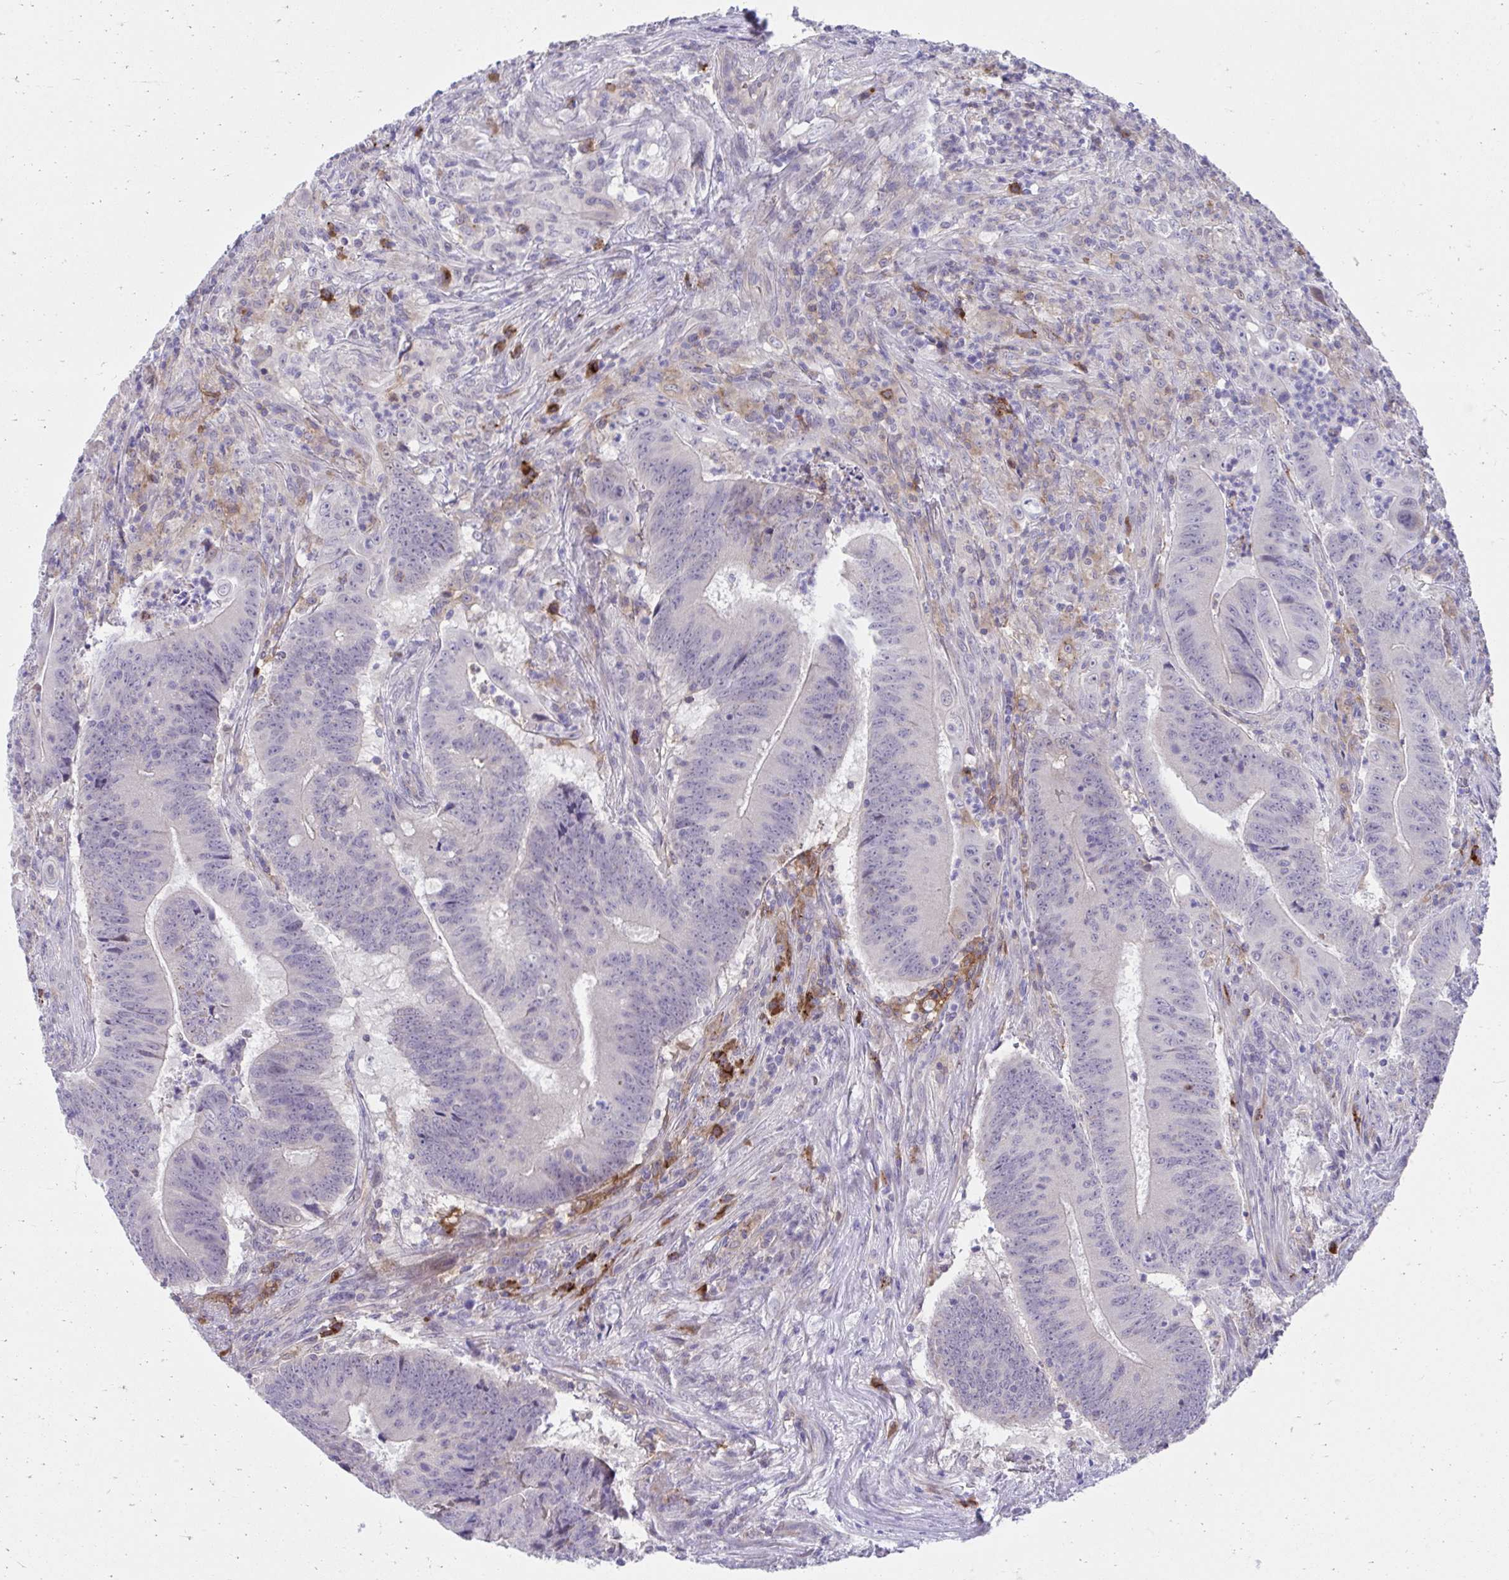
{"staining": {"intensity": "negative", "quantity": "none", "location": "none"}, "tissue": "colorectal cancer", "cell_type": "Tumor cells", "image_type": "cancer", "snomed": [{"axis": "morphology", "description": "Adenocarcinoma, NOS"}, {"axis": "topography", "description": "Colon"}], "caption": "Photomicrograph shows no significant protein expression in tumor cells of colorectal adenocarcinoma.", "gene": "SLAMF7", "patient": {"sex": "female", "age": 87}}